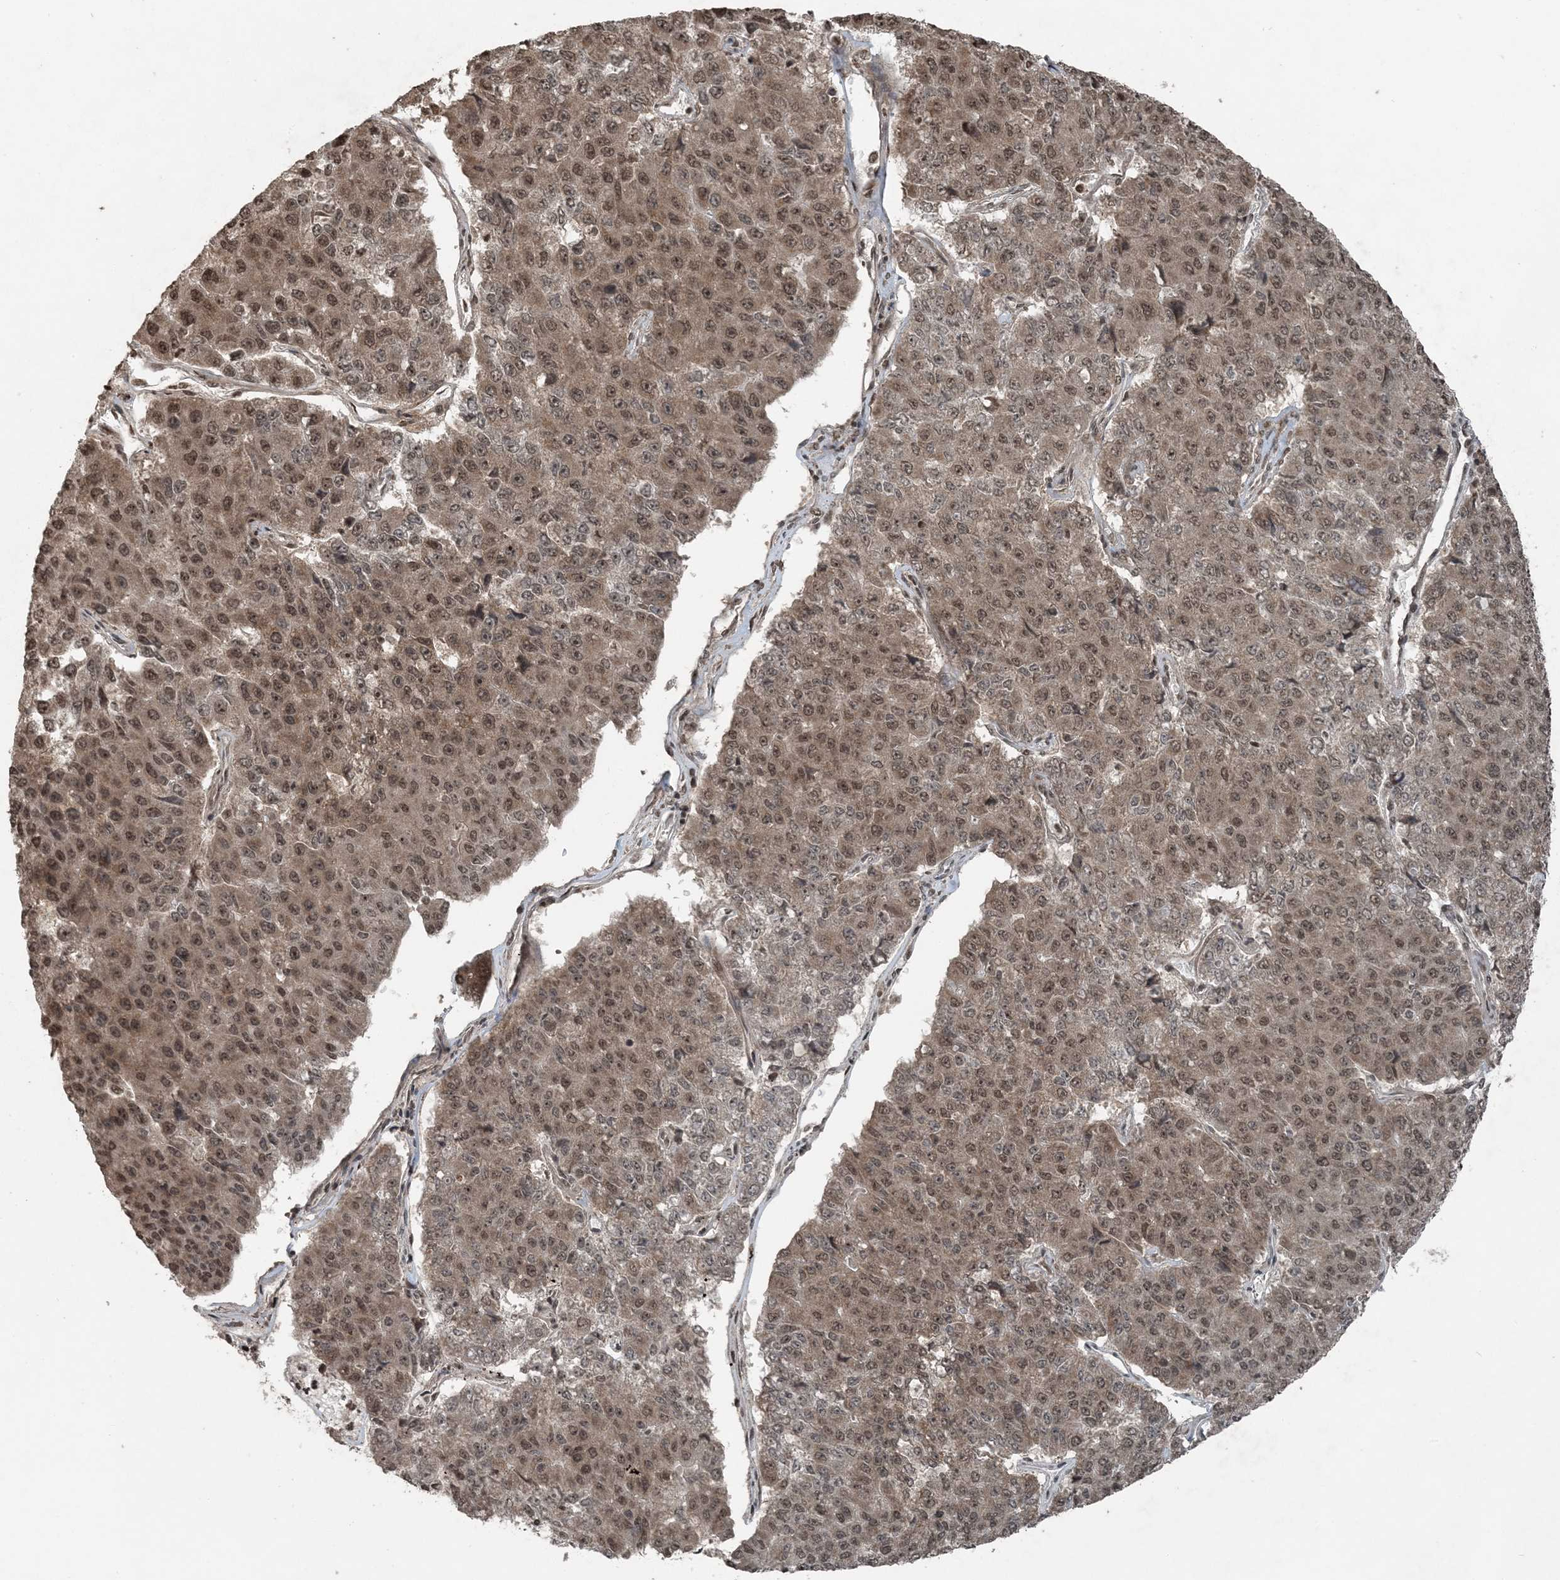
{"staining": {"intensity": "moderate", "quantity": ">75%", "location": "nuclear"}, "tissue": "pancreatic cancer", "cell_type": "Tumor cells", "image_type": "cancer", "snomed": [{"axis": "morphology", "description": "Adenocarcinoma, NOS"}, {"axis": "topography", "description": "Pancreas"}], "caption": "The image shows staining of pancreatic cancer, revealing moderate nuclear protein expression (brown color) within tumor cells.", "gene": "ZFAND2B", "patient": {"sex": "male", "age": 50}}